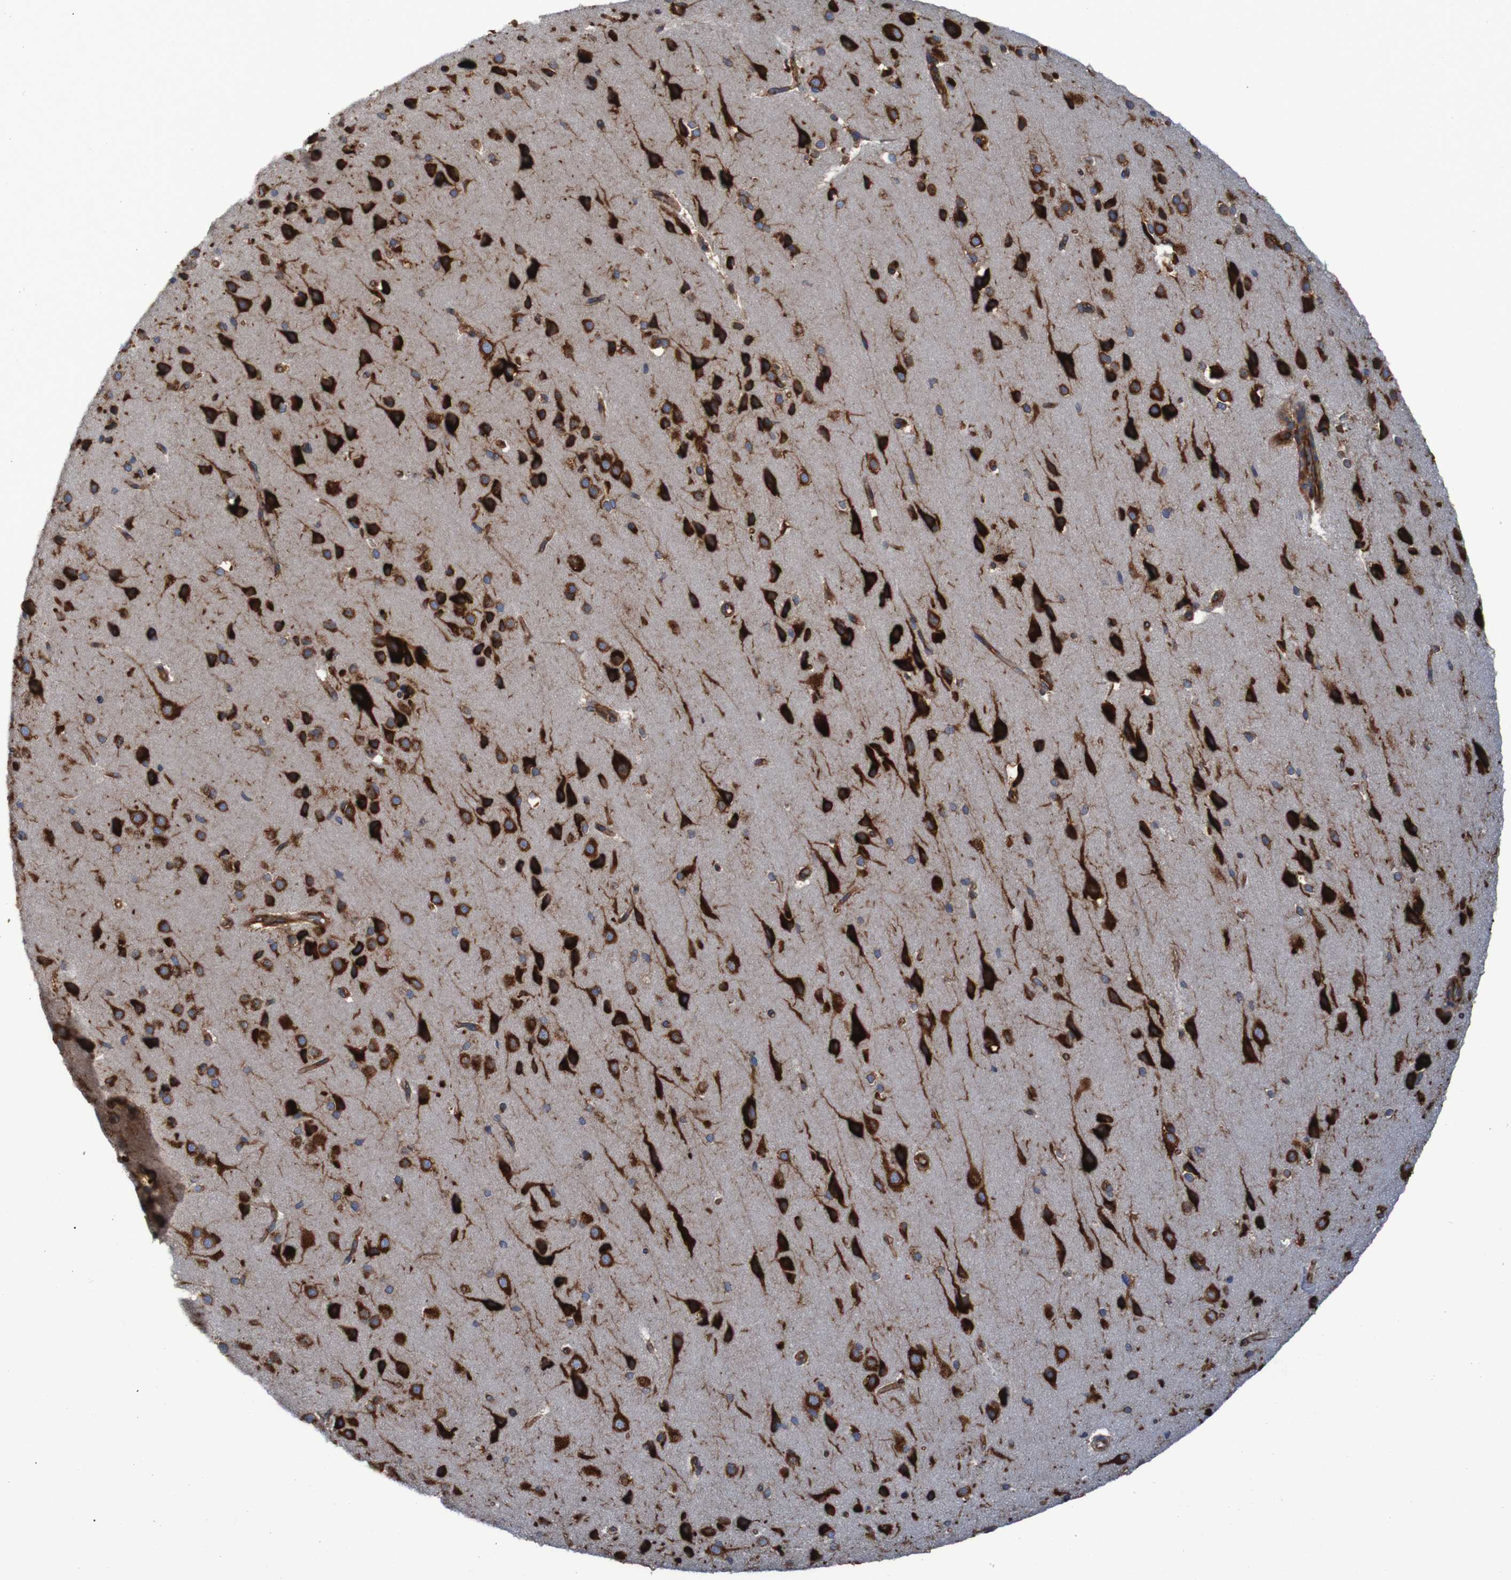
{"staining": {"intensity": "moderate", "quantity": ">75%", "location": "cytoplasmic/membranous"}, "tissue": "cerebral cortex", "cell_type": "Endothelial cells", "image_type": "normal", "snomed": [{"axis": "morphology", "description": "Normal tissue, NOS"}, {"axis": "morphology", "description": "Developmental malformation"}, {"axis": "topography", "description": "Cerebral cortex"}], "caption": "Cerebral cortex stained for a protein reveals moderate cytoplasmic/membranous positivity in endothelial cells. (brown staining indicates protein expression, while blue staining denotes nuclei).", "gene": "RPL10", "patient": {"sex": "female", "age": 30}}